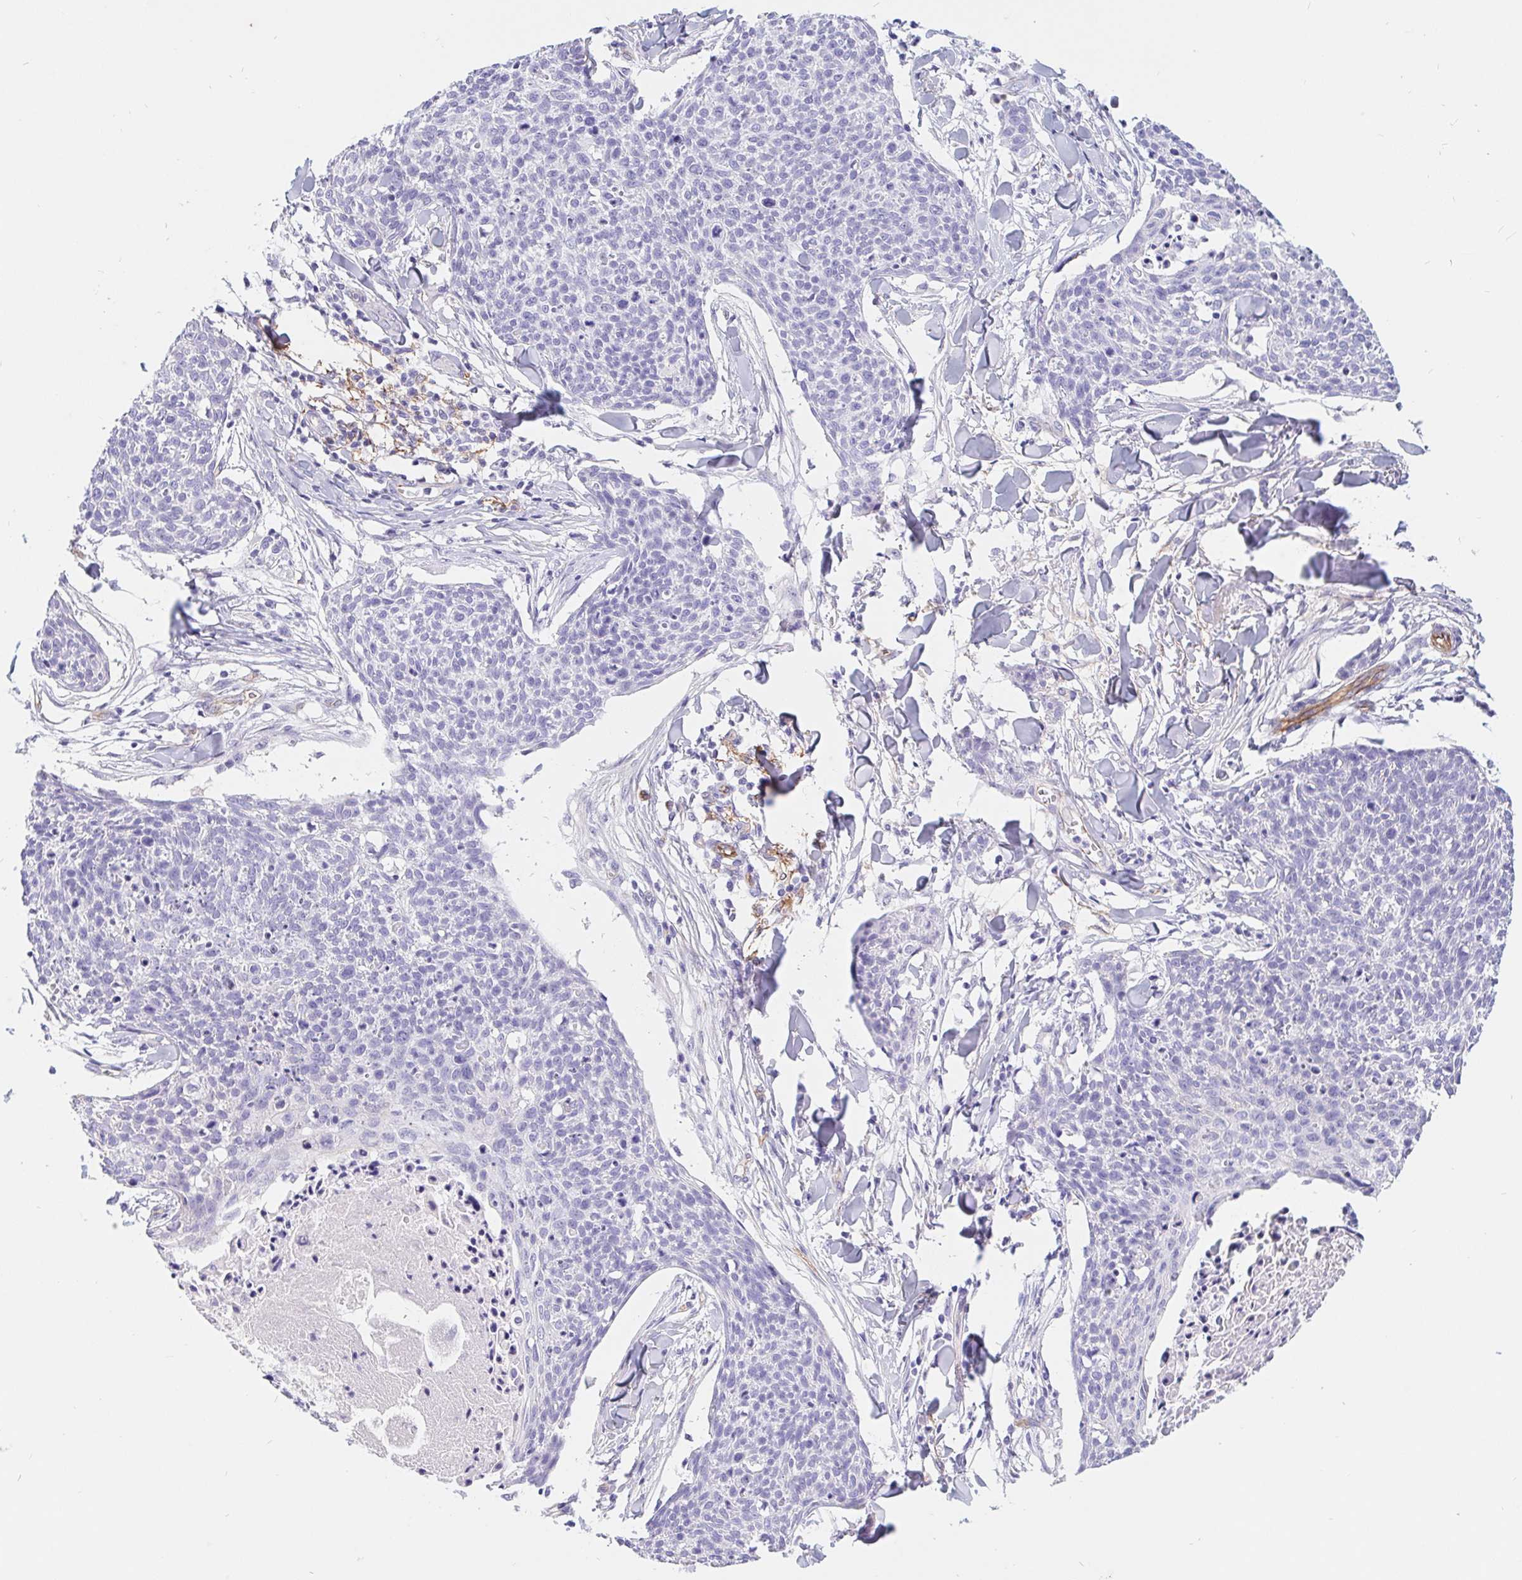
{"staining": {"intensity": "negative", "quantity": "none", "location": "none"}, "tissue": "skin cancer", "cell_type": "Tumor cells", "image_type": "cancer", "snomed": [{"axis": "morphology", "description": "Squamous cell carcinoma, NOS"}, {"axis": "topography", "description": "Skin"}, {"axis": "topography", "description": "Vulva"}], "caption": "Immunohistochemical staining of human skin cancer (squamous cell carcinoma) demonstrates no significant staining in tumor cells.", "gene": "LIMCH1", "patient": {"sex": "female", "age": 75}}